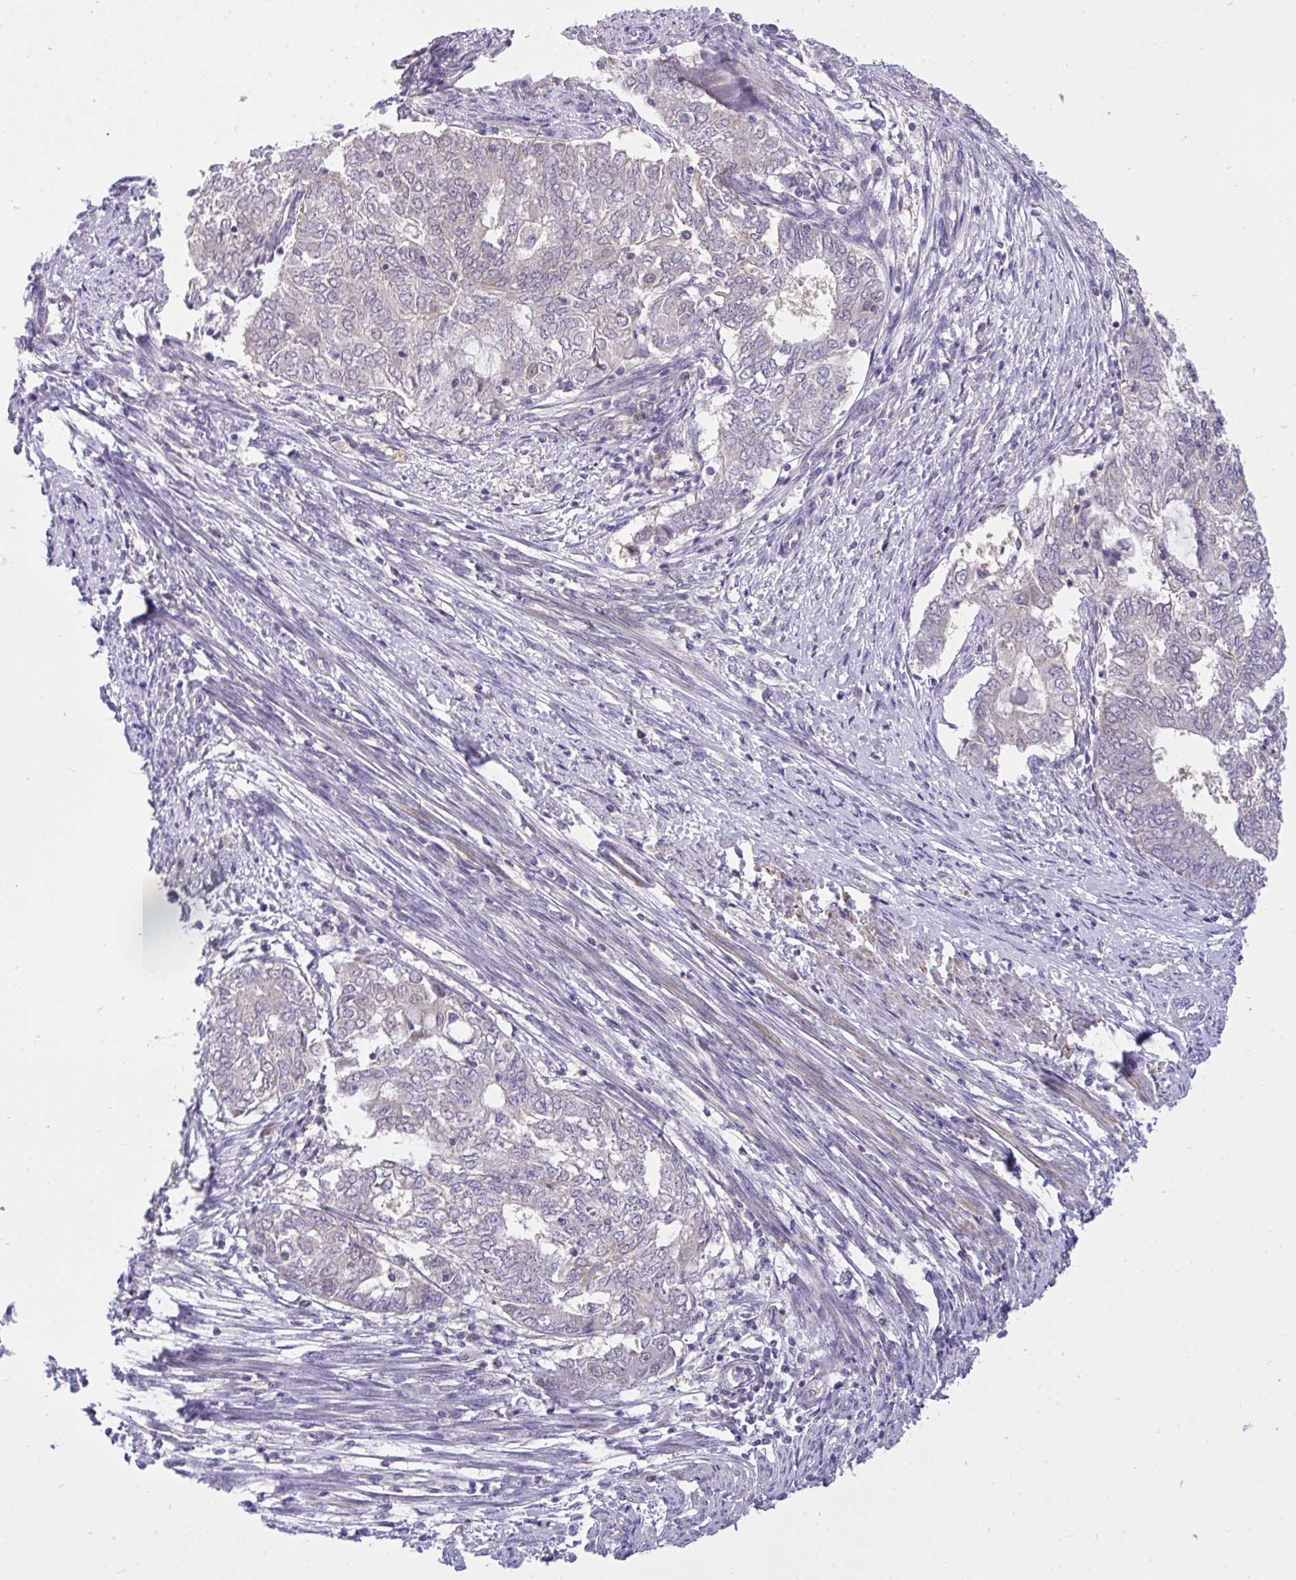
{"staining": {"intensity": "negative", "quantity": "none", "location": "none"}, "tissue": "endometrial cancer", "cell_type": "Tumor cells", "image_type": "cancer", "snomed": [{"axis": "morphology", "description": "Adenocarcinoma, NOS"}, {"axis": "topography", "description": "Endometrium"}], "caption": "Immunohistochemistry (IHC) of endometrial cancer (adenocarcinoma) shows no expression in tumor cells. The staining was performed using DAB (3,3'-diaminobenzidine) to visualize the protein expression in brown, while the nuclei were stained in blue with hematoxylin (Magnification: 20x).", "gene": "C19orf54", "patient": {"sex": "female", "age": 62}}